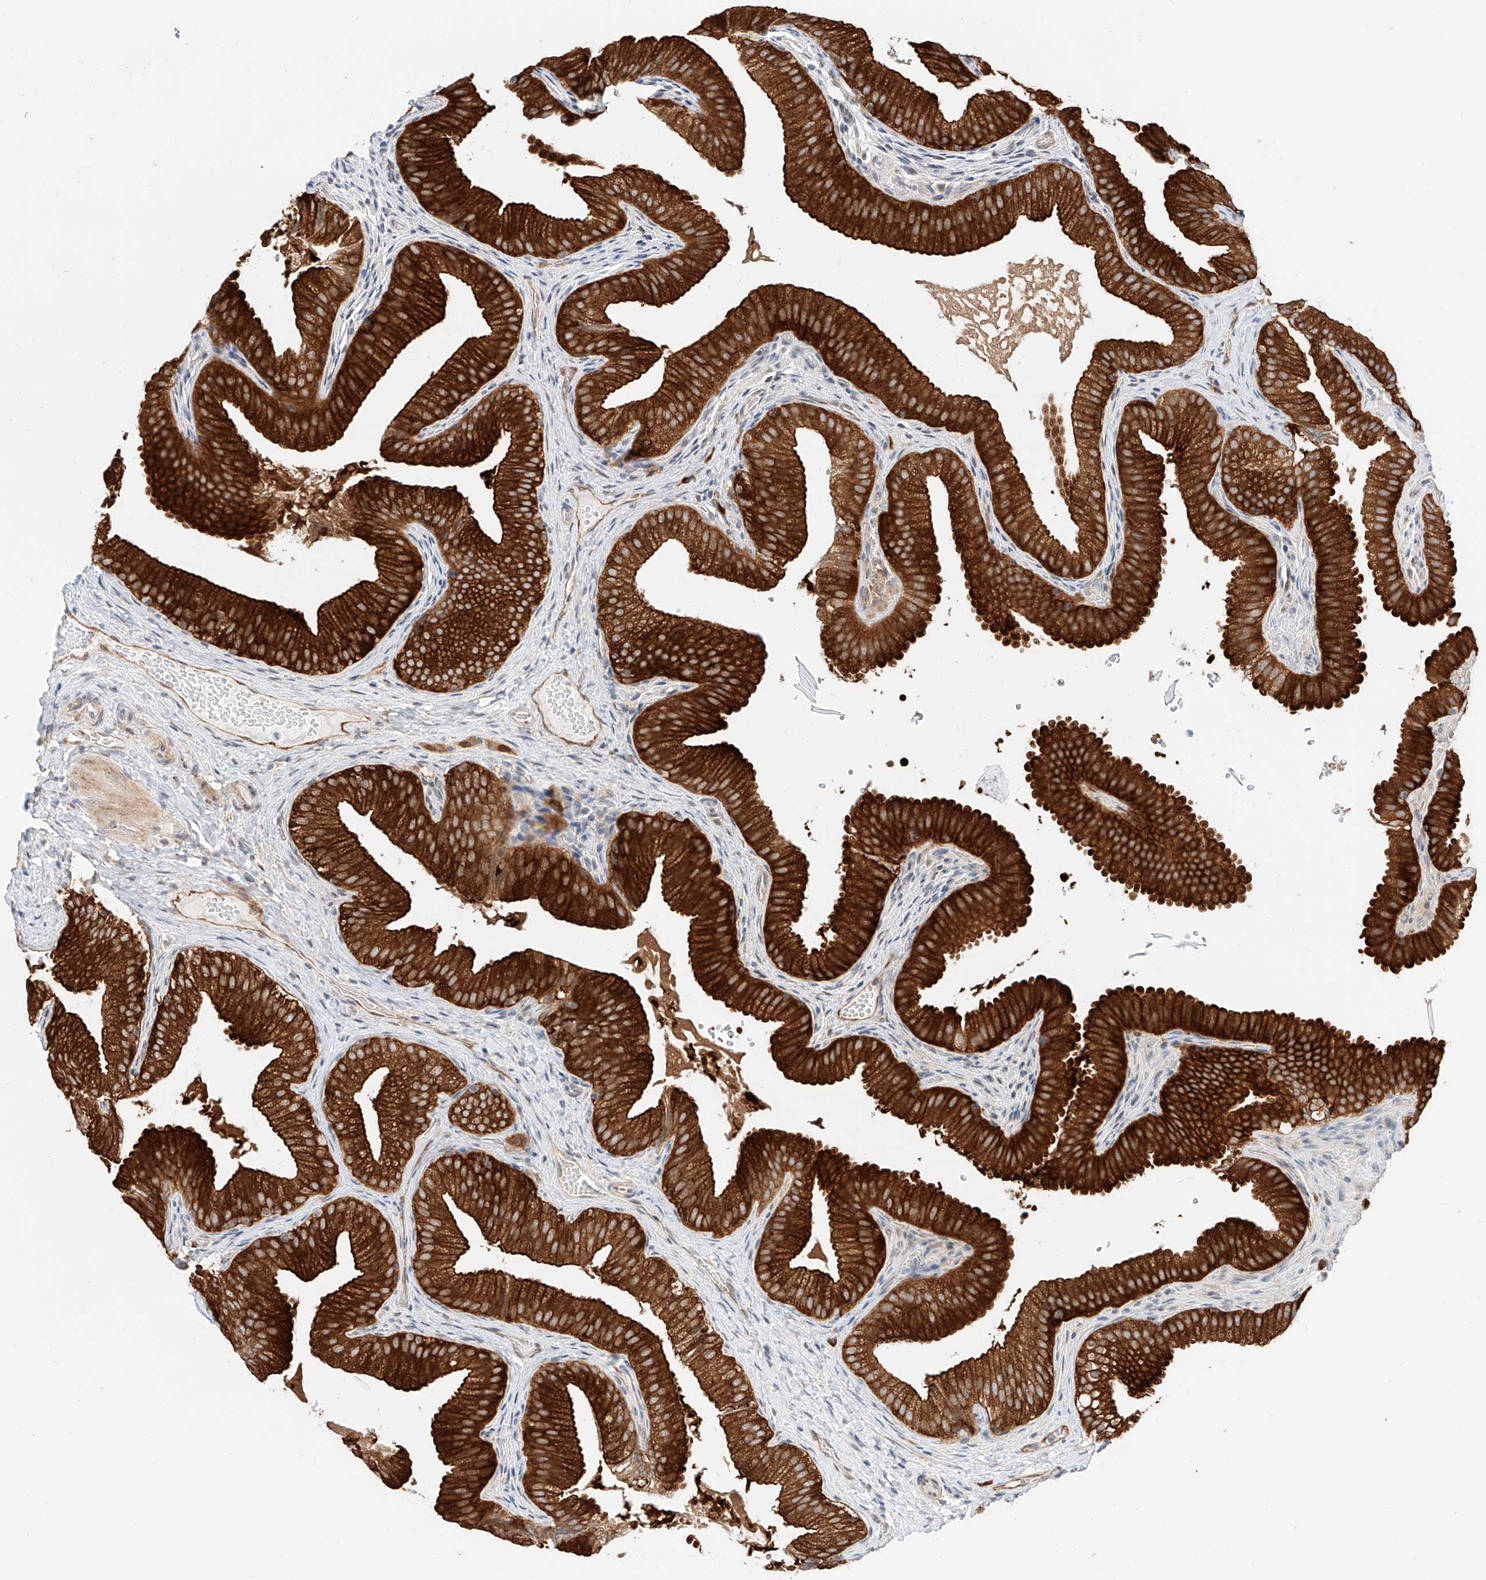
{"staining": {"intensity": "strong", "quantity": ">75%", "location": "cytoplasmic/membranous"}, "tissue": "gallbladder", "cell_type": "Glandular cells", "image_type": "normal", "snomed": [{"axis": "morphology", "description": "Normal tissue, NOS"}, {"axis": "topography", "description": "Gallbladder"}], "caption": "Immunohistochemistry of benign human gallbladder reveals high levels of strong cytoplasmic/membranous staining in approximately >75% of glandular cells. Using DAB (3,3'-diaminobenzidine) (brown) and hematoxylin (blue) stains, captured at high magnification using brightfield microscopy.", "gene": "CARMIL1", "patient": {"sex": "female", "age": 30}}